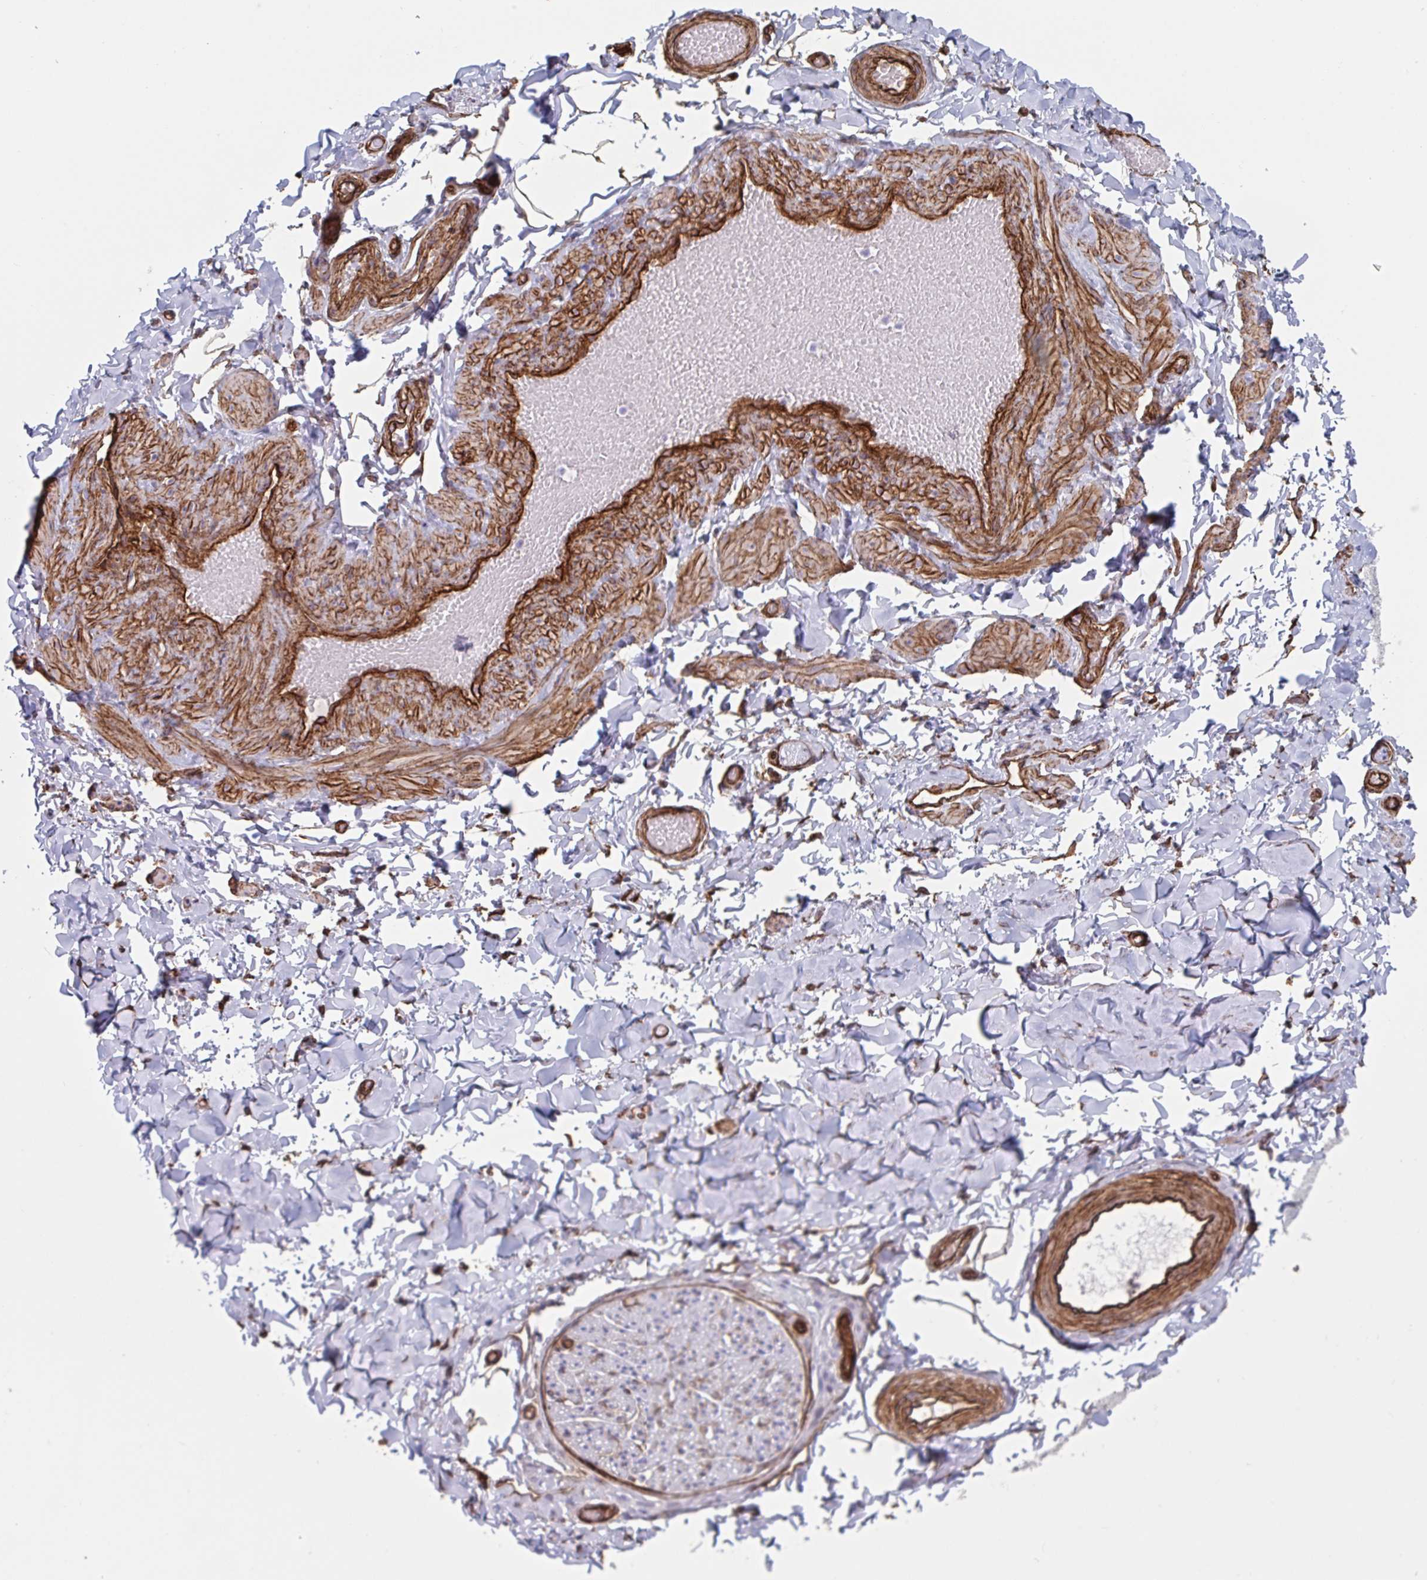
{"staining": {"intensity": "moderate", "quantity": ">75%", "location": "cytoplasmic/membranous"}, "tissue": "adipose tissue", "cell_type": "Adipocytes", "image_type": "normal", "snomed": [{"axis": "morphology", "description": "Normal tissue, NOS"}, {"axis": "topography", "description": "Soft tissue"}, {"axis": "topography", "description": "Adipose tissue"}, {"axis": "topography", "description": "Vascular tissue"}, {"axis": "topography", "description": "Peripheral nerve tissue"}], "caption": "Protein staining by immunohistochemistry shows moderate cytoplasmic/membranous positivity in approximately >75% of adipocytes in unremarkable adipose tissue.", "gene": "CITED4", "patient": {"sex": "male", "age": 29}}